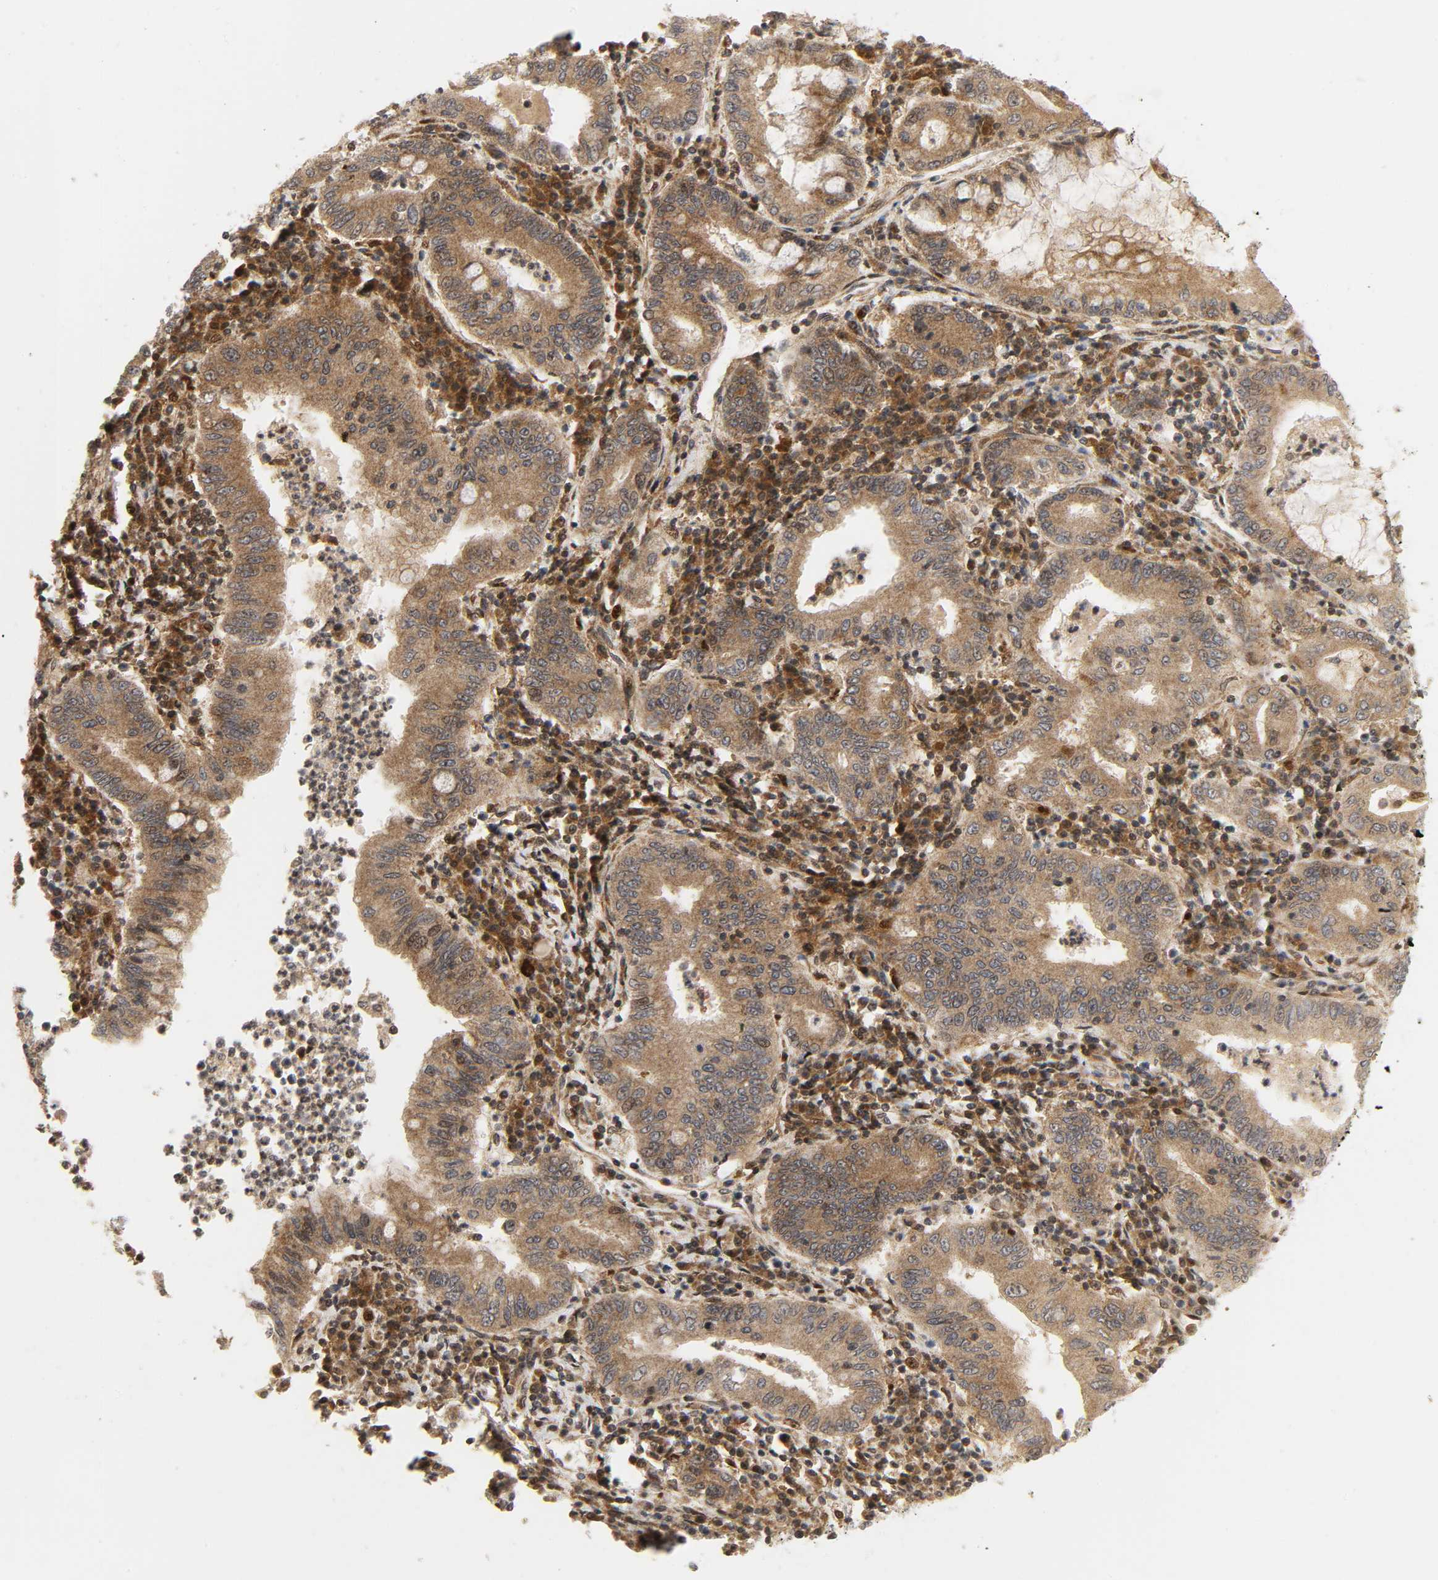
{"staining": {"intensity": "moderate", "quantity": ">75%", "location": "cytoplasmic/membranous"}, "tissue": "stomach cancer", "cell_type": "Tumor cells", "image_type": "cancer", "snomed": [{"axis": "morphology", "description": "Normal tissue, NOS"}, {"axis": "morphology", "description": "Adenocarcinoma, NOS"}, {"axis": "topography", "description": "Esophagus"}, {"axis": "topography", "description": "Stomach, upper"}, {"axis": "topography", "description": "Peripheral nerve tissue"}], "caption": "Moderate cytoplasmic/membranous protein expression is seen in about >75% of tumor cells in stomach cancer.", "gene": "CHUK", "patient": {"sex": "male", "age": 62}}